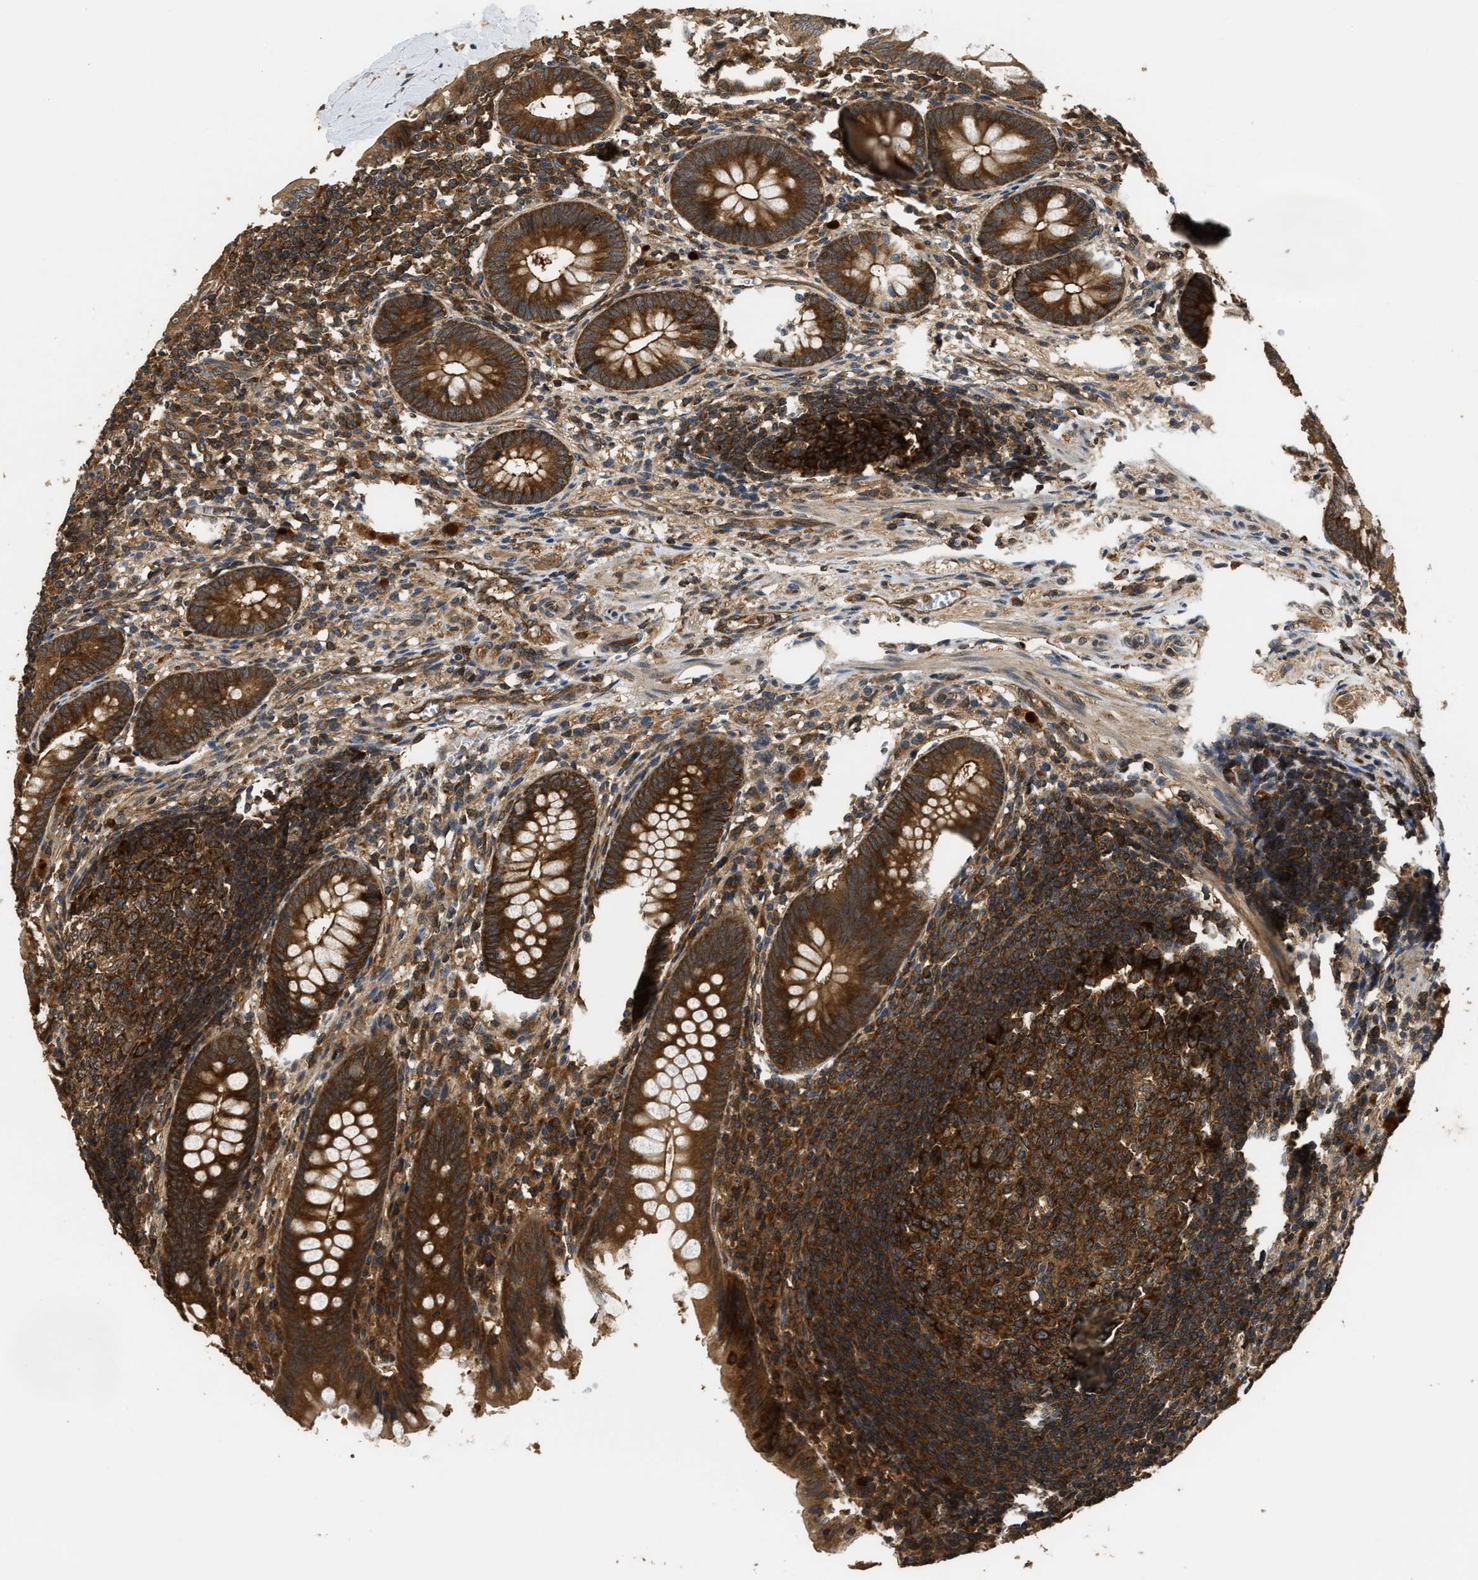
{"staining": {"intensity": "strong", "quantity": ">75%", "location": "cytoplasmic/membranous"}, "tissue": "appendix", "cell_type": "Glandular cells", "image_type": "normal", "snomed": [{"axis": "morphology", "description": "Normal tissue, NOS"}, {"axis": "topography", "description": "Appendix"}], "caption": "DAB immunohistochemical staining of benign appendix exhibits strong cytoplasmic/membranous protein positivity in approximately >75% of glandular cells. The staining is performed using DAB (3,3'-diaminobenzidine) brown chromogen to label protein expression. The nuclei are counter-stained blue using hematoxylin.", "gene": "DNAJC2", "patient": {"sex": "male", "age": 56}}